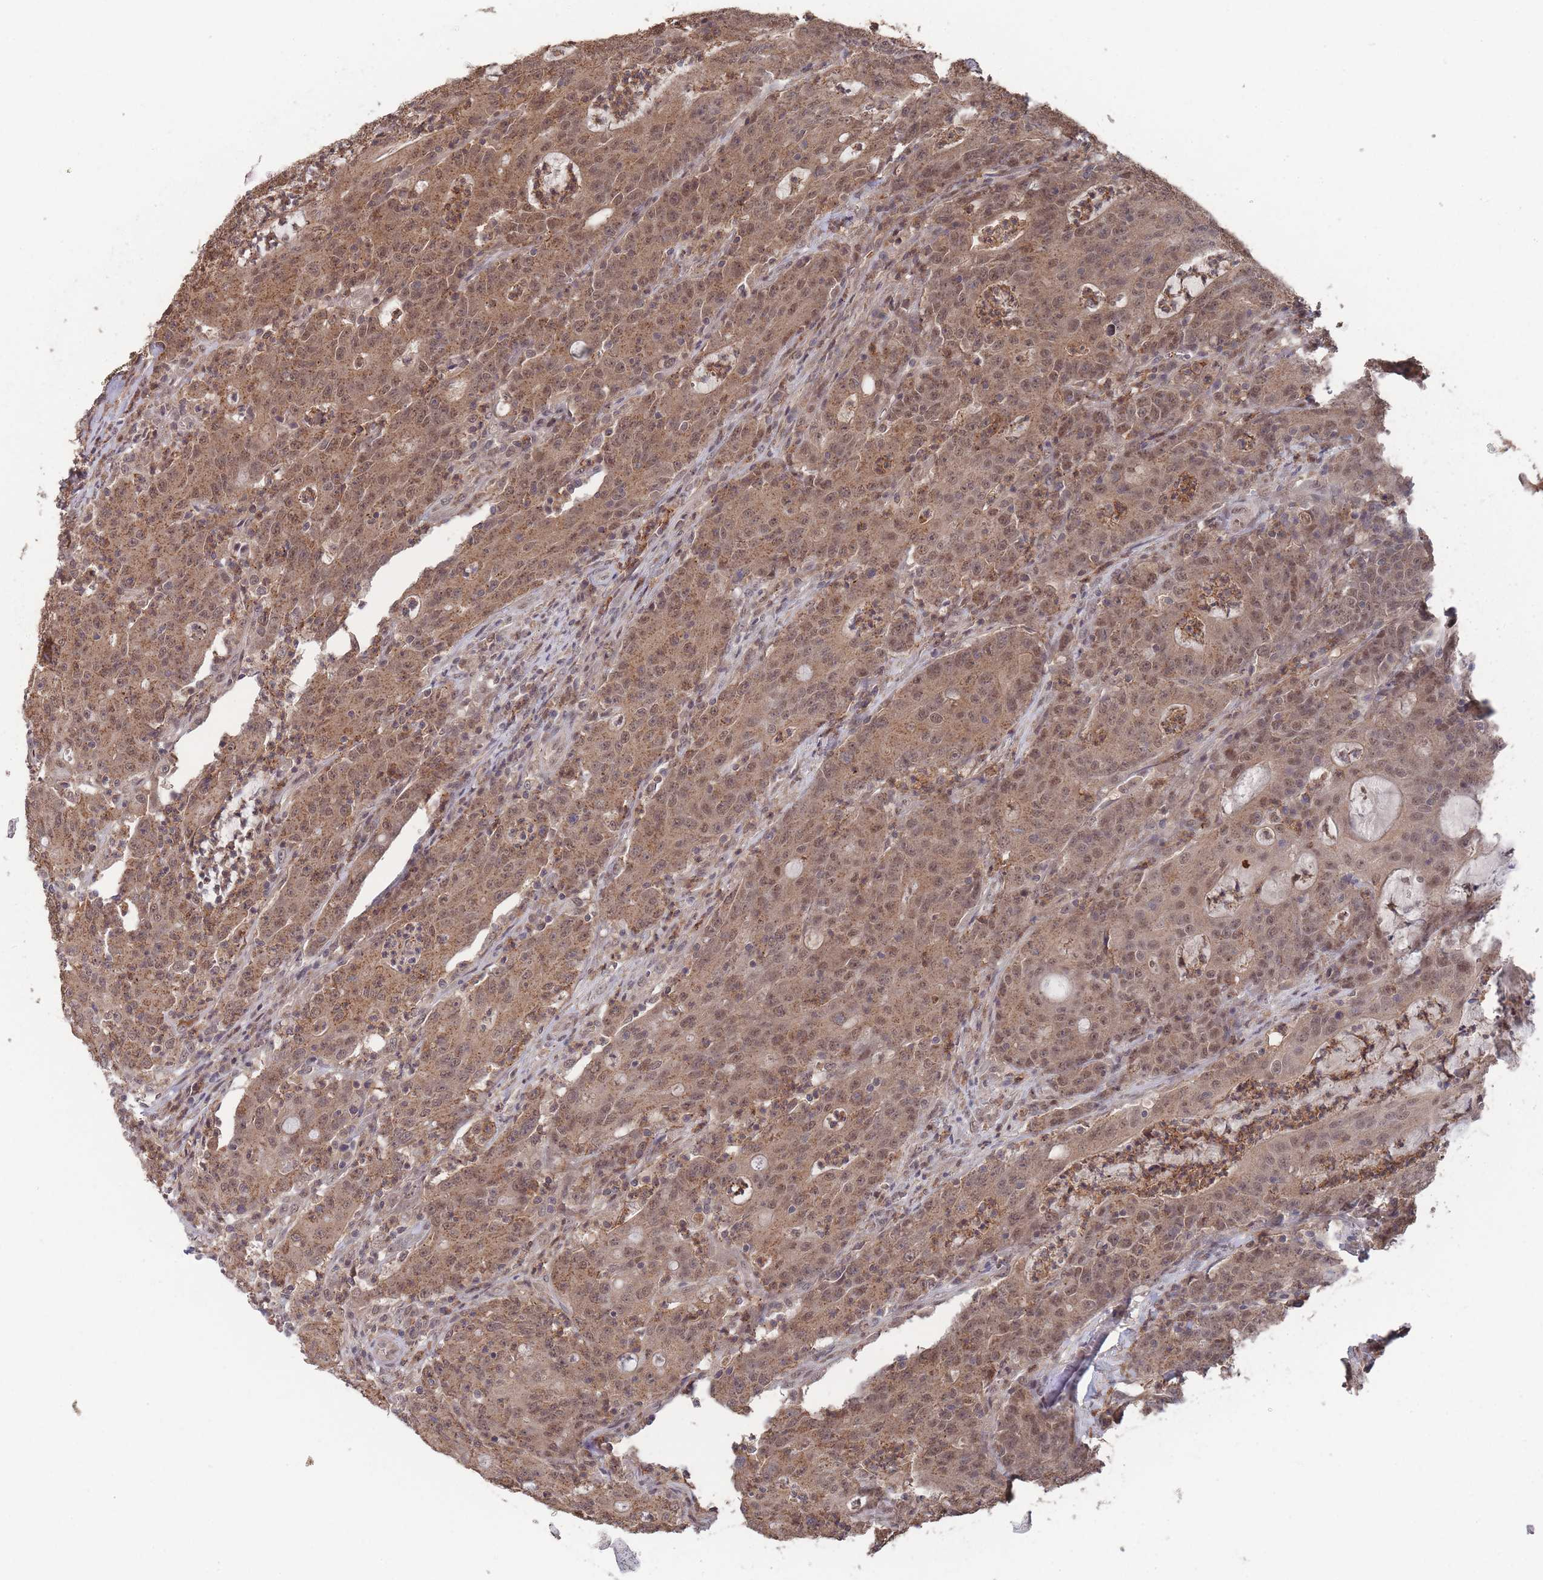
{"staining": {"intensity": "moderate", "quantity": ">75%", "location": "cytoplasmic/membranous,nuclear"}, "tissue": "colorectal cancer", "cell_type": "Tumor cells", "image_type": "cancer", "snomed": [{"axis": "morphology", "description": "Adenocarcinoma, NOS"}, {"axis": "topography", "description": "Colon"}], "caption": "Protein staining shows moderate cytoplasmic/membranous and nuclear positivity in about >75% of tumor cells in colorectal adenocarcinoma. The protein of interest is shown in brown color, while the nuclei are stained blue.", "gene": "SF3B1", "patient": {"sex": "male", "age": 83}}